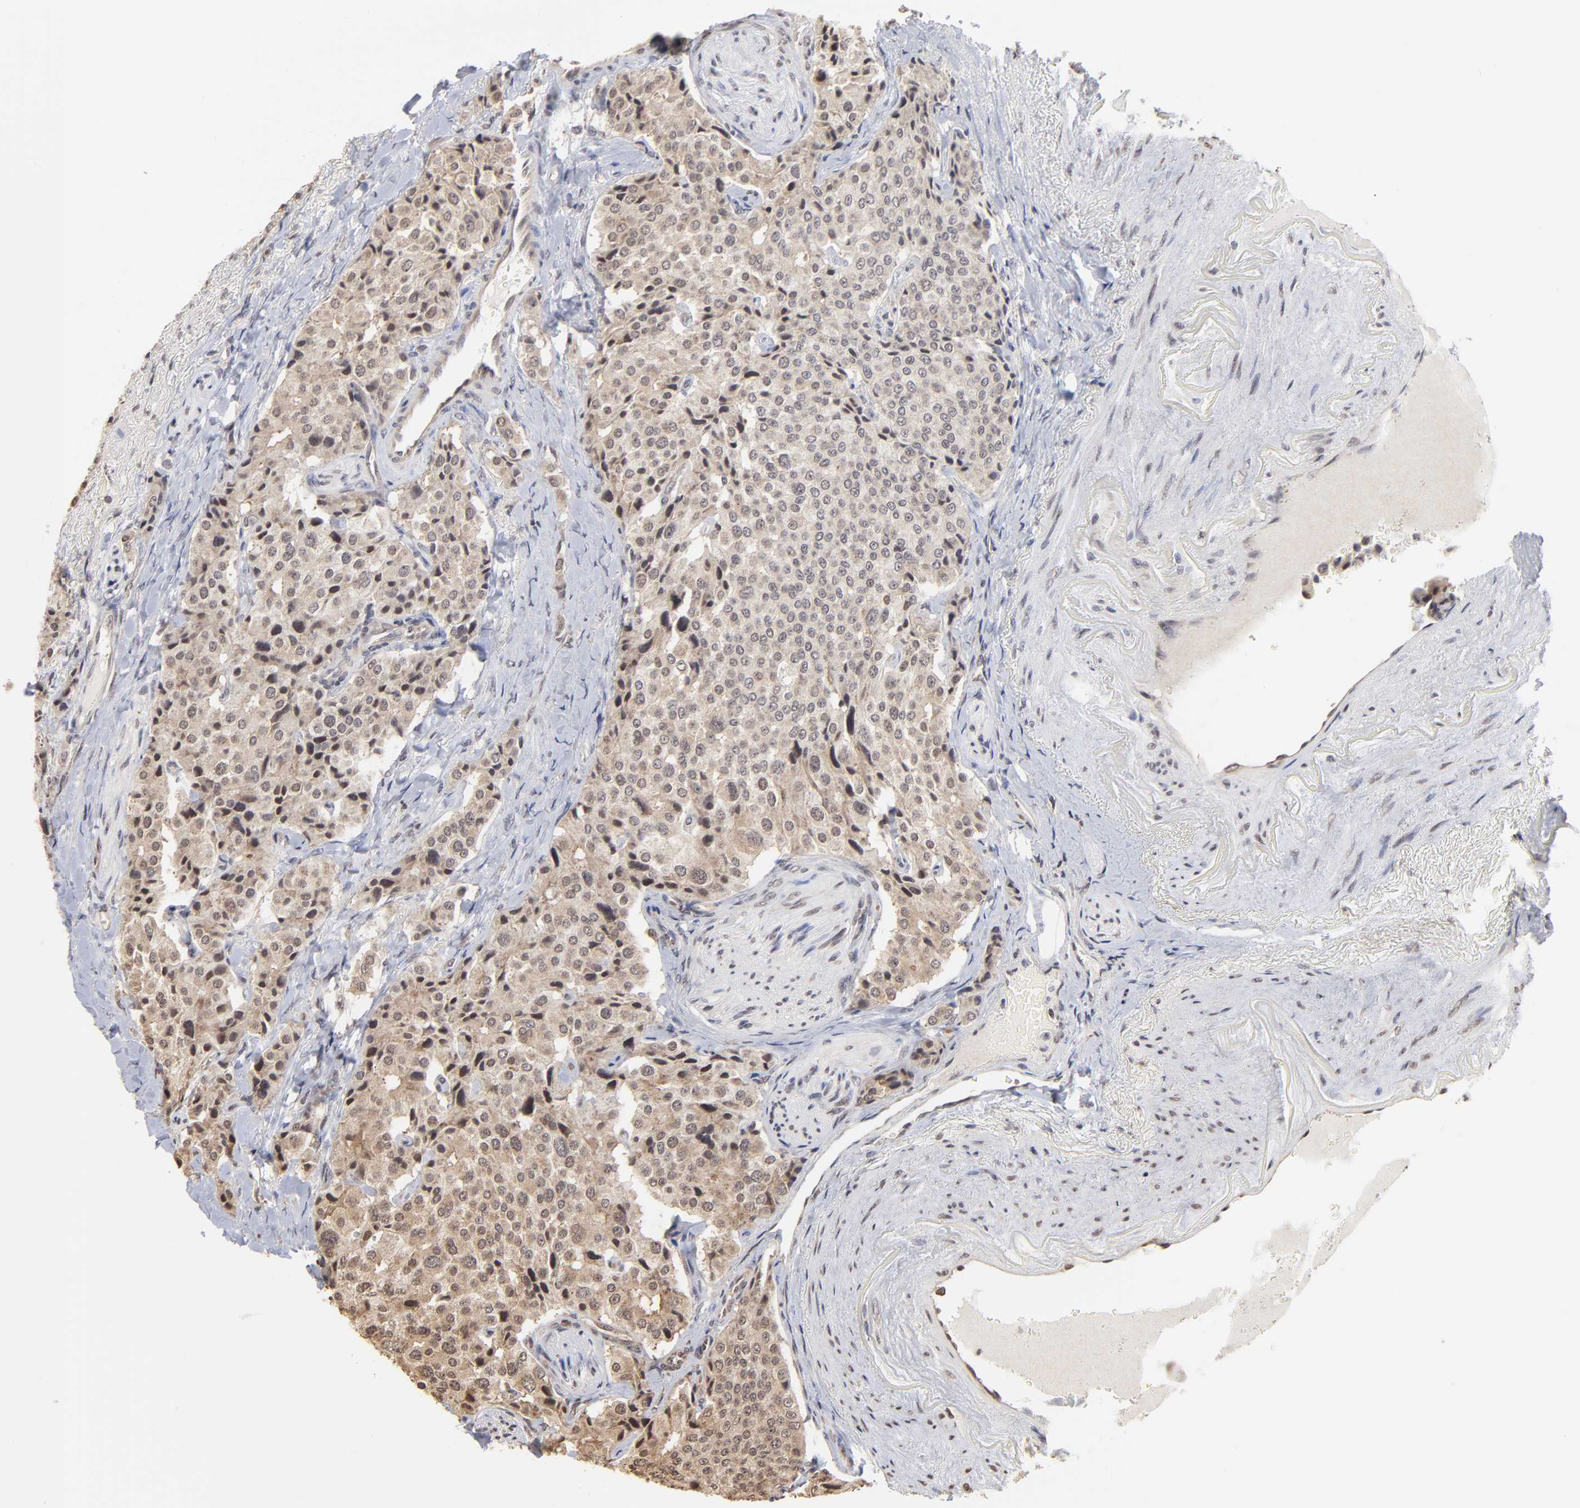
{"staining": {"intensity": "moderate", "quantity": "<25%", "location": "cytoplasmic/membranous,nuclear"}, "tissue": "carcinoid", "cell_type": "Tumor cells", "image_type": "cancer", "snomed": [{"axis": "morphology", "description": "Carcinoid, malignant, NOS"}, {"axis": "topography", "description": "Colon"}], "caption": "Tumor cells reveal low levels of moderate cytoplasmic/membranous and nuclear positivity in about <25% of cells in carcinoid (malignant). The staining was performed using DAB (3,3'-diaminobenzidine), with brown indicating positive protein expression. Nuclei are stained blue with hematoxylin.", "gene": "BRPF1", "patient": {"sex": "female", "age": 61}}